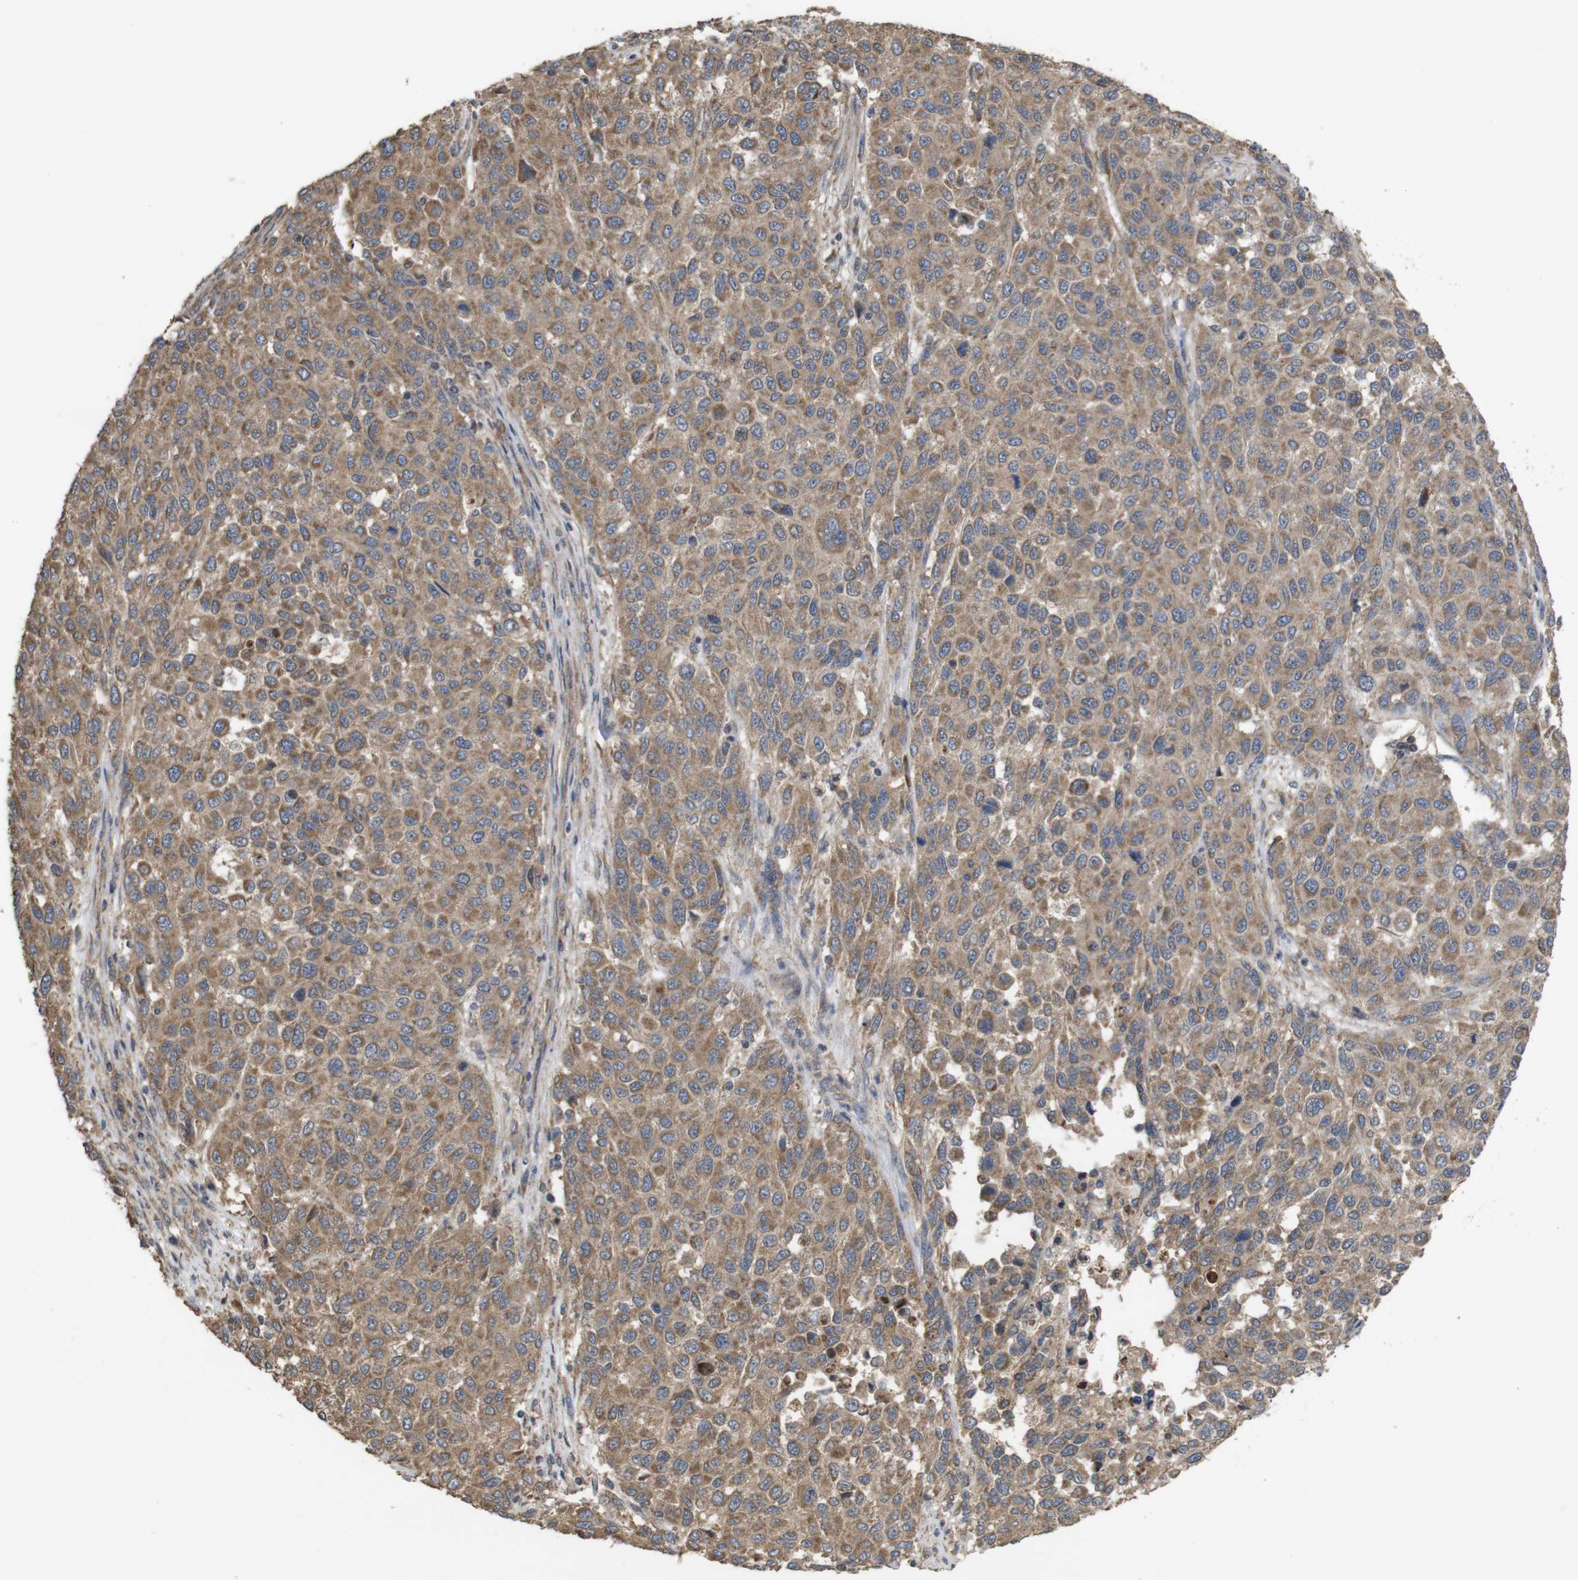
{"staining": {"intensity": "moderate", "quantity": ">75%", "location": "cytoplasmic/membranous"}, "tissue": "melanoma", "cell_type": "Tumor cells", "image_type": "cancer", "snomed": [{"axis": "morphology", "description": "Malignant melanoma, Metastatic site"}, {"axis": "topography", "description": "Lymph node"}], "caption": "Immunohistochemical staining of malignant melanoma (metastatic site) displays moderate cytoplasmic/membranous protein staining in about >75% of tumor cells.", "gene": "KCNS3", "patient": {"sex": "male", "age": 61}}